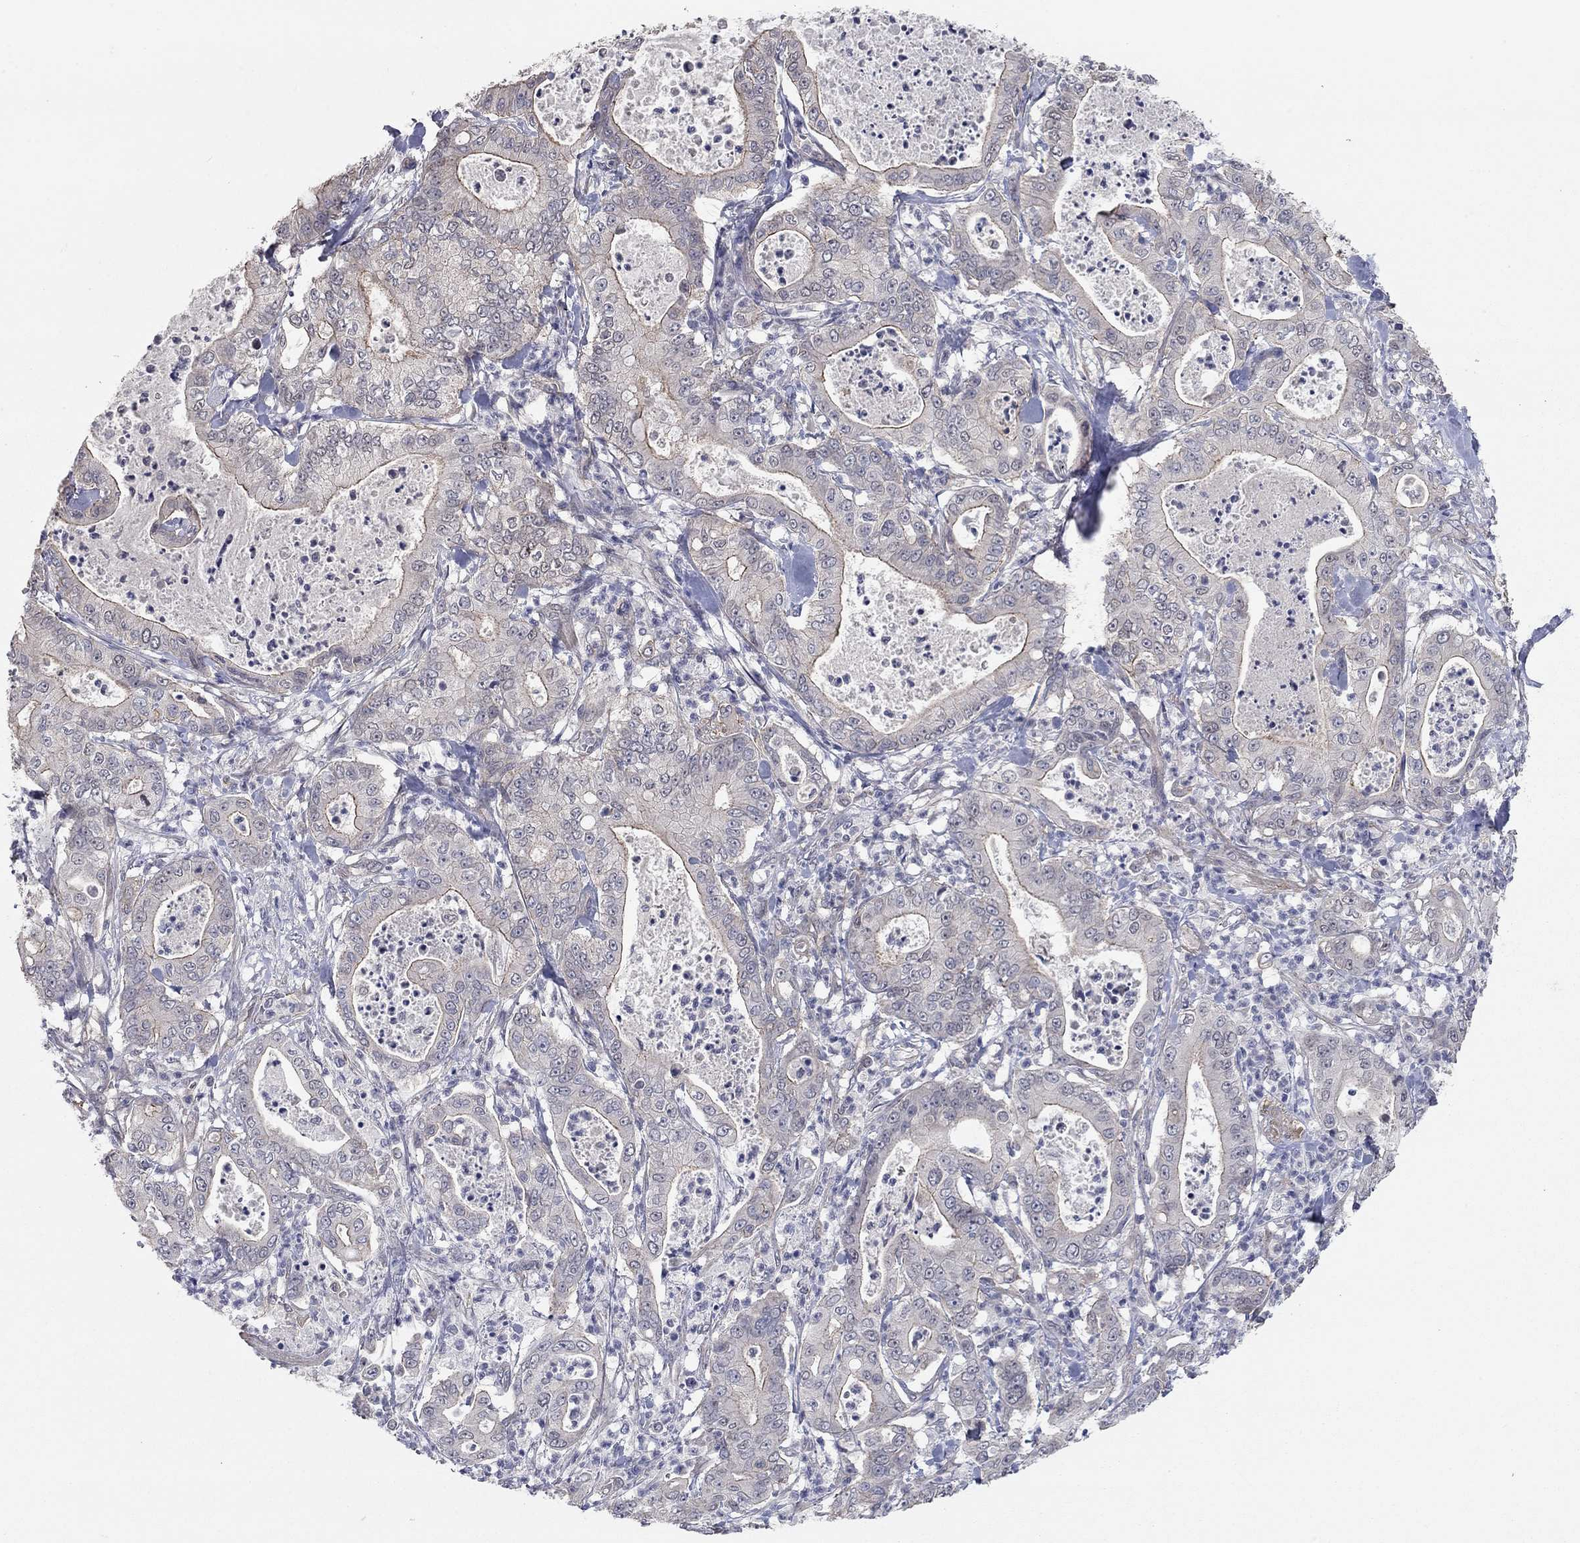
{"staining": {"intensity": "negative", "quantity": "none", "location": "none"}, "tissue": "pancreatic cancer", "cell_type": "Tumor cells", "image_type": "cancer", "snomed": [{"axis": "morphology", "description": "Adenocarcinoma, NOS"}, {"axis": "topography", "description": "Pancreas"}], "caption": "High magnification brightfield microscopy of adenocarcinoma (pancreatic) stained with DAB (3,3'-diaminobenzidine) (brown) and counterstained with hematoxylin (blue): tumor cells show no significant staining.", "gene": "WASF3", "patient": {"sex": "male", "age": 71}}